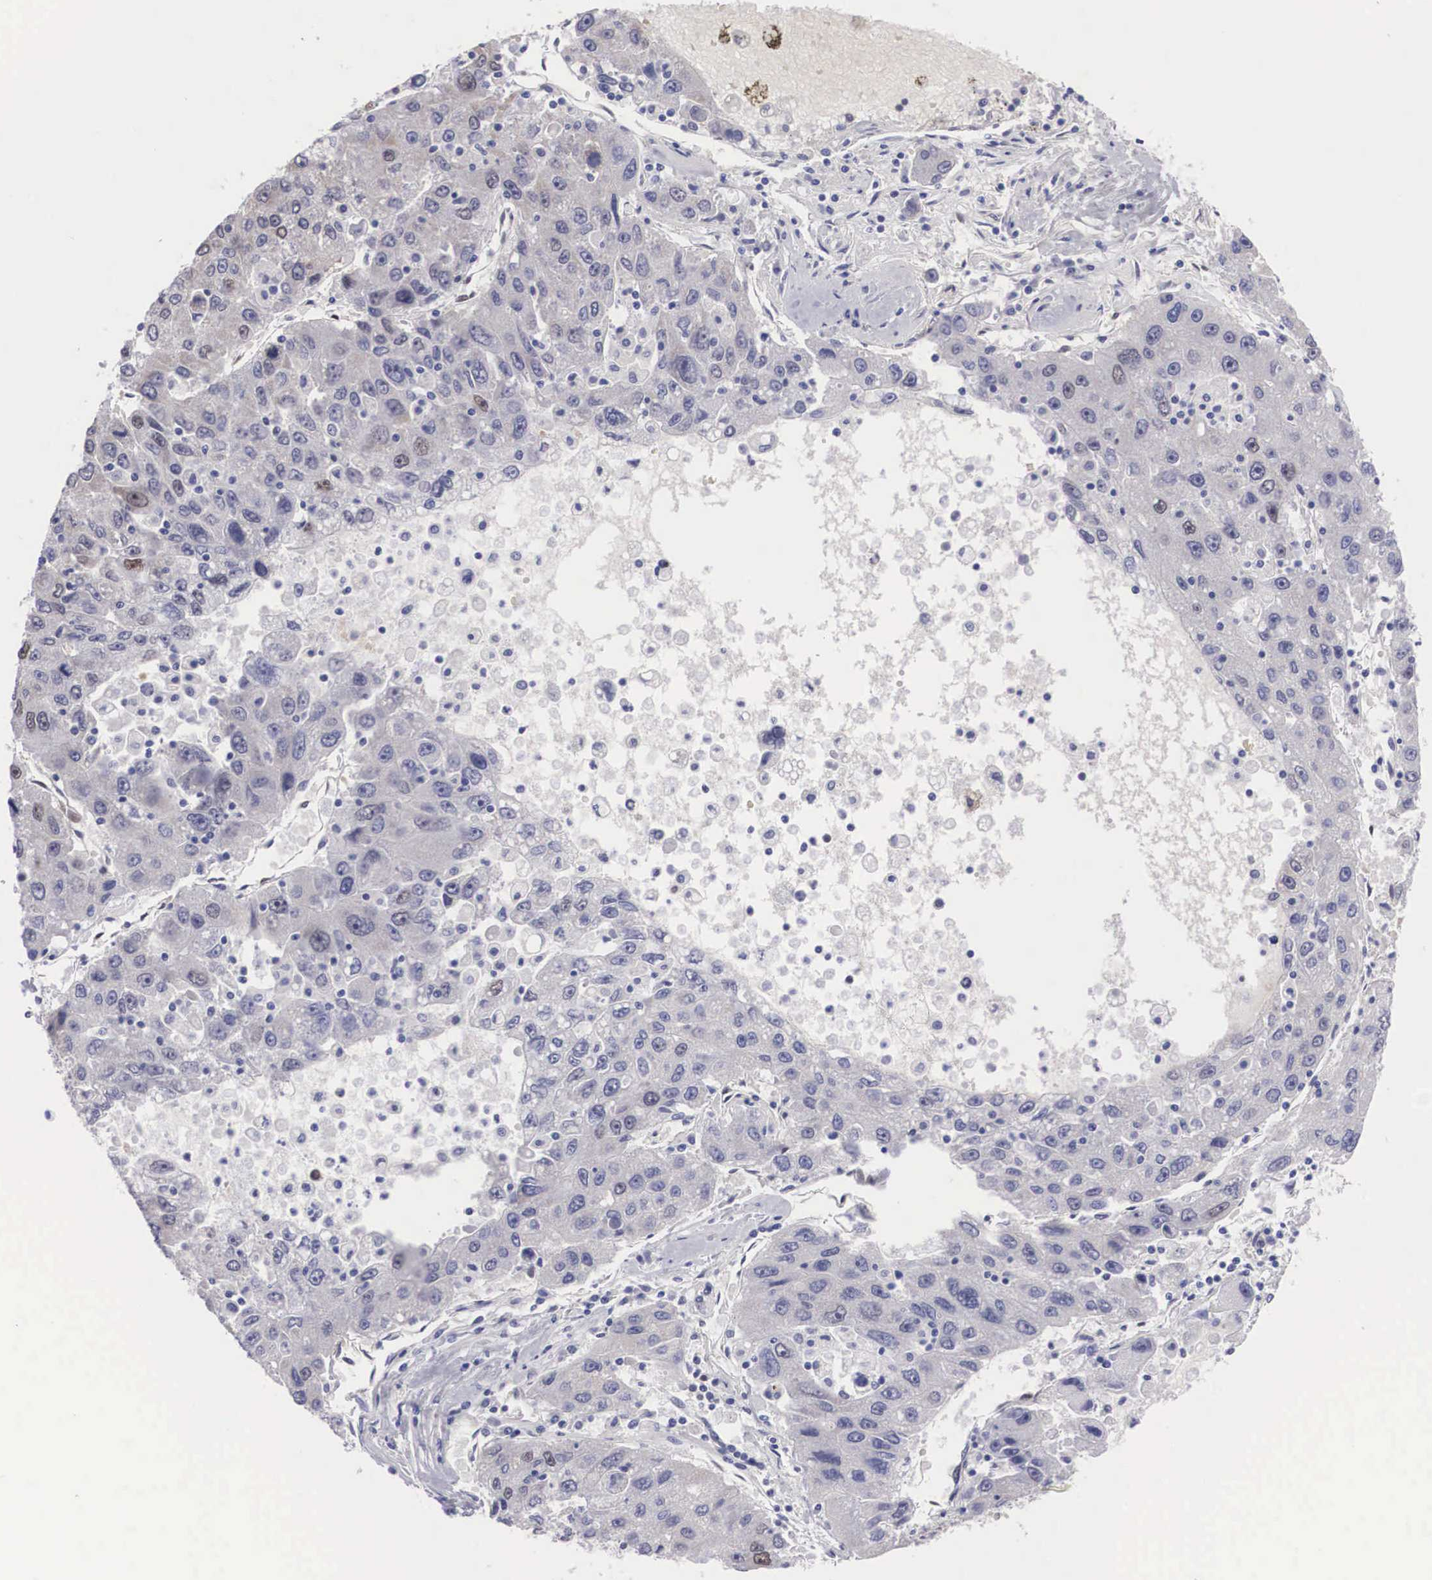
{"staining": {"intensity": "negative", "quantity": "none", "location": "none"}, "tissue": "liver cancer", "cell_type": "Tumor cells", "image_type": "cancer", "snomed": [{"axis": "morphology", "description": "Carcinoma, Hepatocellular, NOS"}, {"axis": "topography", "description": "Liver"}], "caption": "Tumor cells show no significant protein expression in liver cancer.", "gene": "HMGN5", "patient": {"sex": "male", "age": 49}}